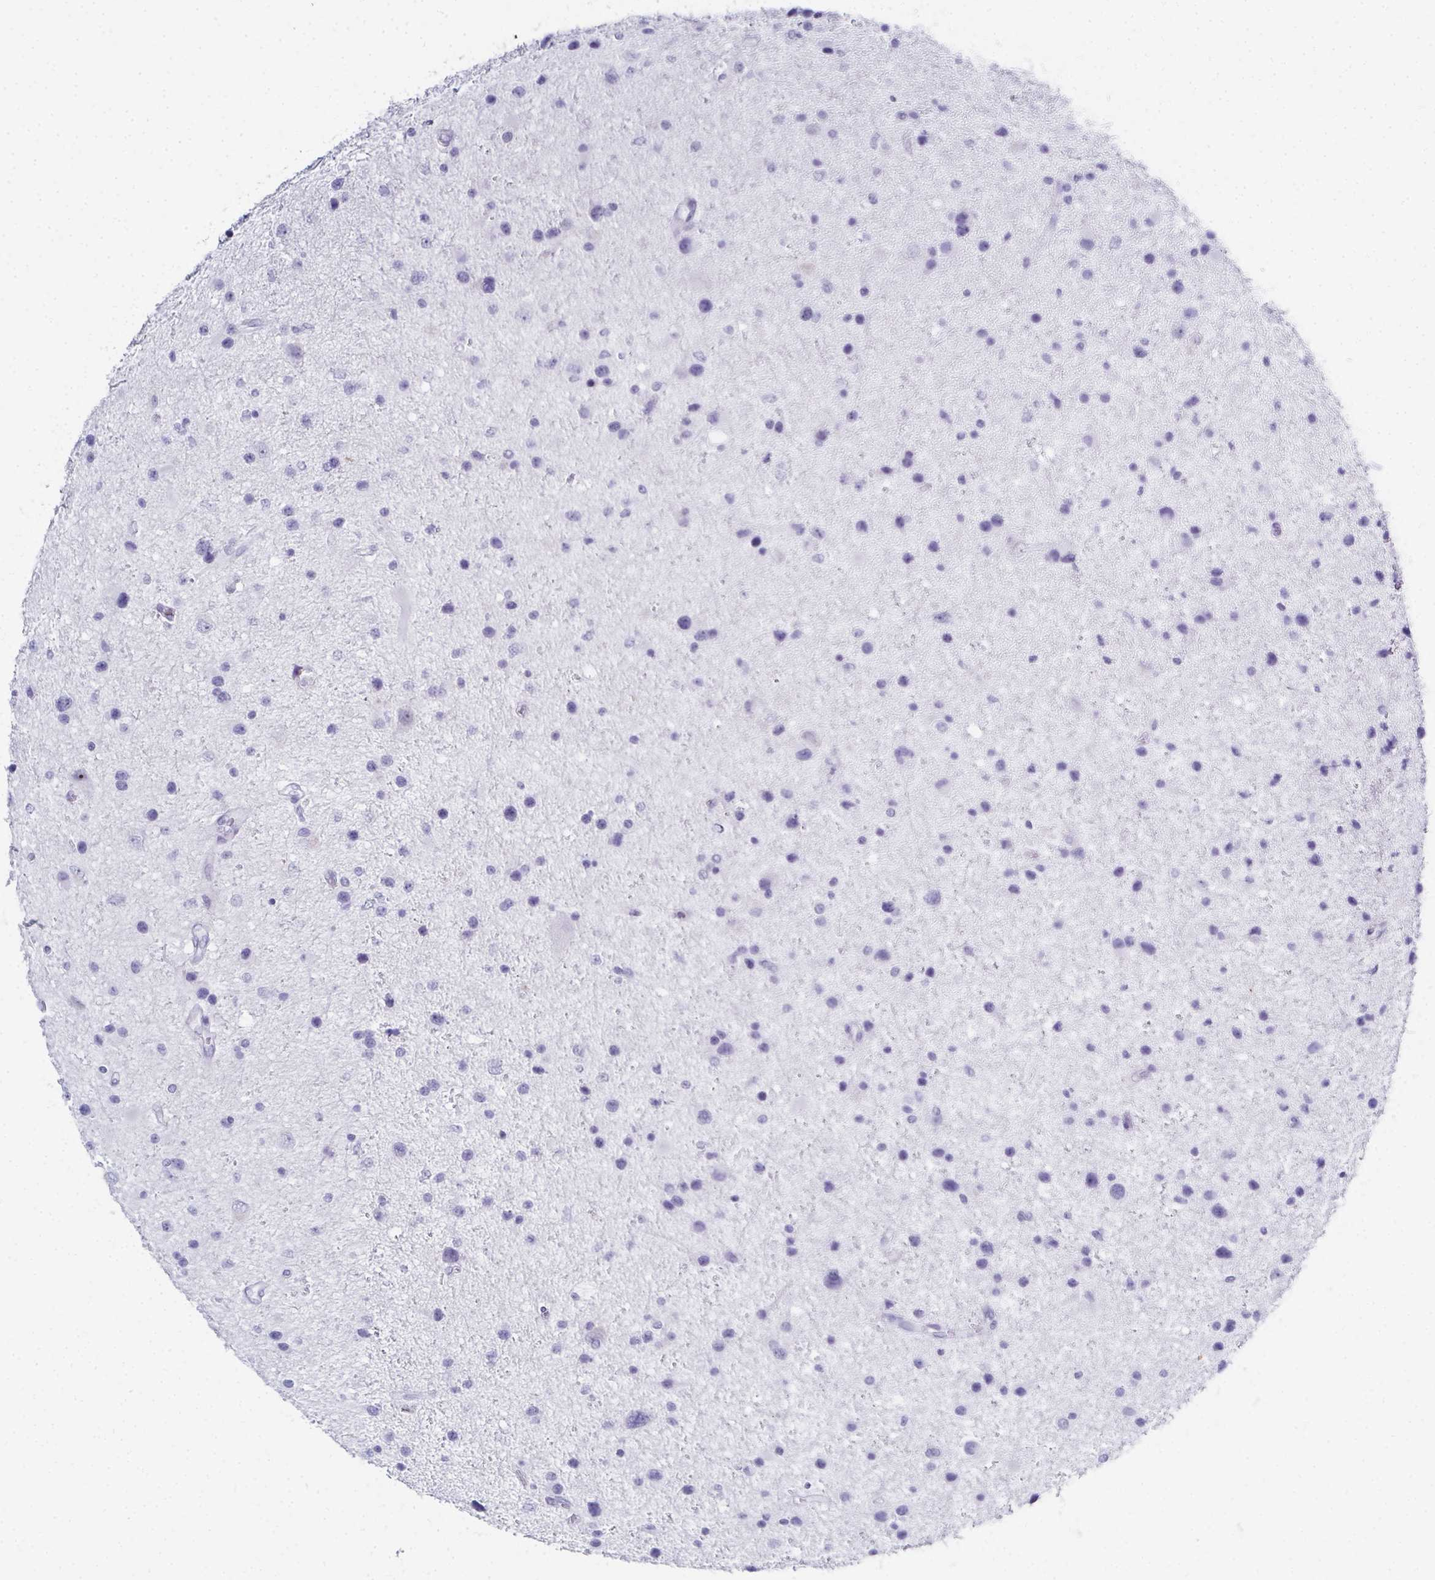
{"staining": {"intensity": "negative", "quantity": "none", "location": "none"}, "tissue": "glioma", "cell_type": "Tumor cells", "image_type": "cancer", "snomed": [{"axis": "morphology", "description": "Glioma, malignant, Low grade"}, {"axis": "topography", "description": "Brain"}], "caption": "This is a image of IHC staining of glioma, which shows no staining in tumor cells.", "gene": "SYCP1", "patient": {"sex": "female", "age": 32}}